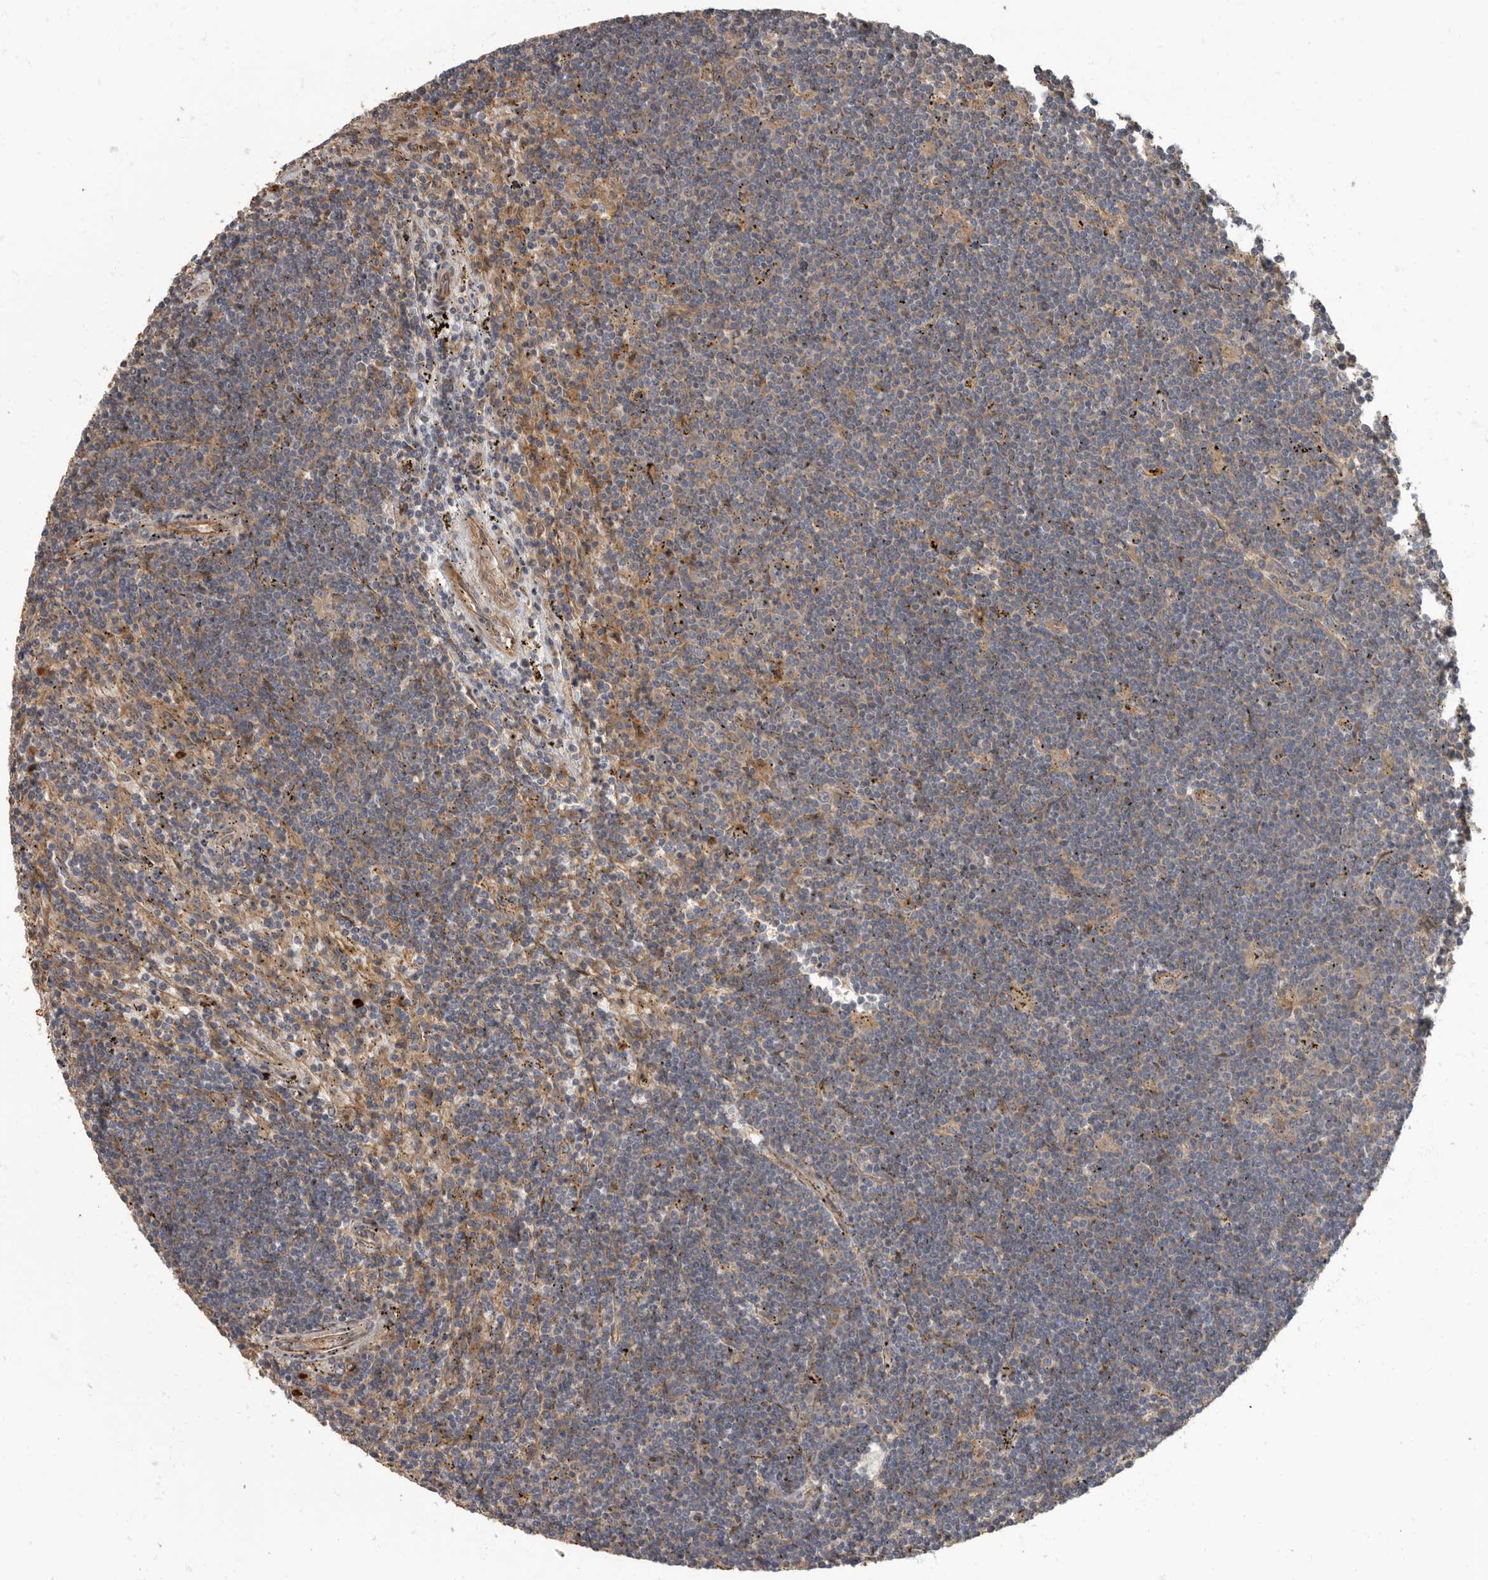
{"staining": {"intensity": "negative", "quantity": "none", "location": "none"}, "tissue": "lymphoma", "cell_type": "Tumor cells", "image_type": "cancer", "snomed": [{"axis": "morphology", "description": "Malignant lymphoma, non-Hodgkin's type, Low grade"}, {"axis": "topography", "description": "Spleen"}], "caption": "Malignant lymphoma, non-Hodgkin's type (low-grade) stained for a protein using immunohistochemistry shows no staining tumor cells.", "gene": "DAAM1", "patient": {"sex": "male", "age": 76}}